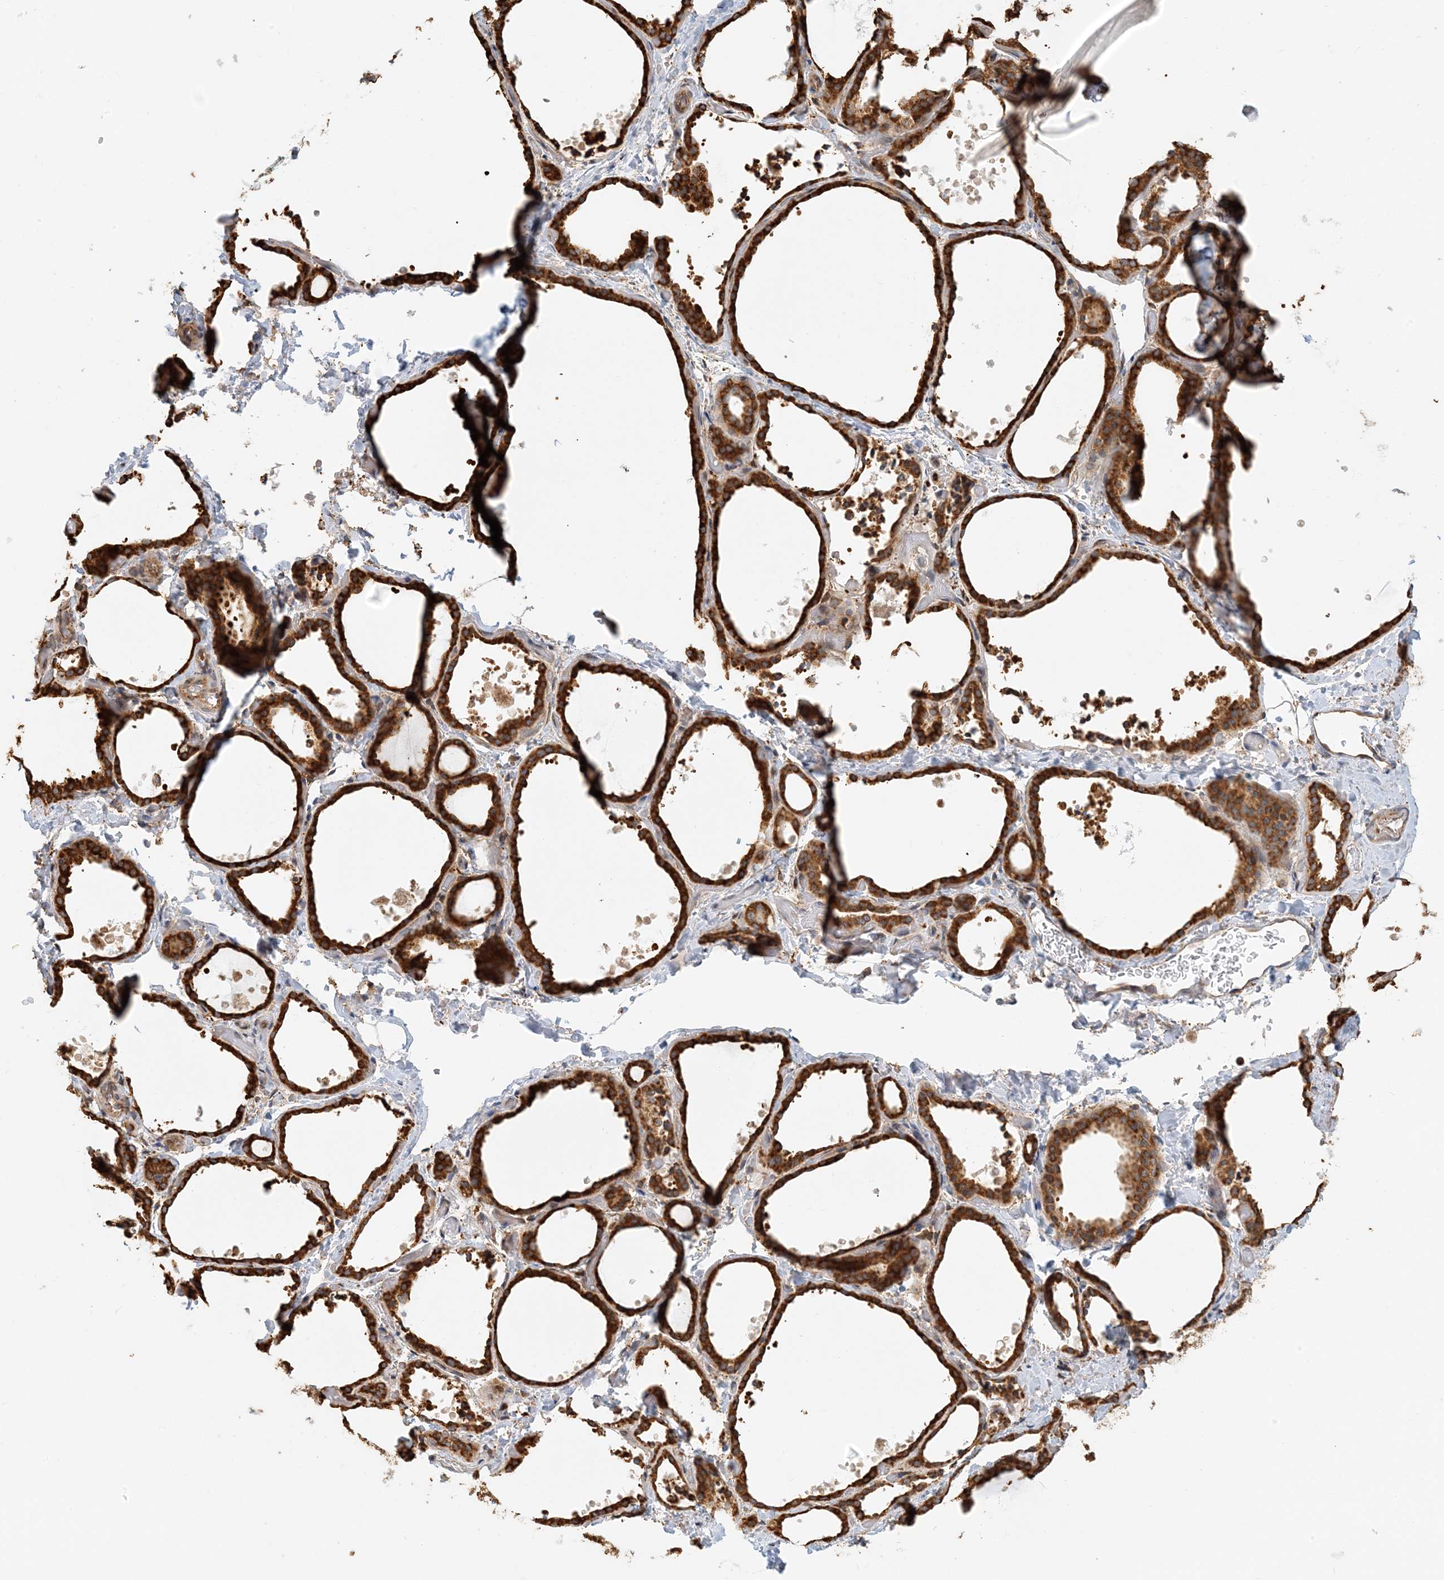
{"staining": {"intensity": "strong", "quantity": ">75%", "location": "cytoplasmic/membranous"}, "tissue": "thyroid gland", "cell_type": "Glandular cells", "image_type": "normal", "snomed": [{"axis": "morphology", "description": "Normal tissue, NOS"}, {"axis": "topography", "description": "Thyroid gland"}], "caption": "Thyroid gland stained for a protein (brown) shows strong cytoplasmic/membranous positive positivity in about >75% of glandular cells.", "gene": "HNMT", "patient": {"sex": "female", "age": 44}}